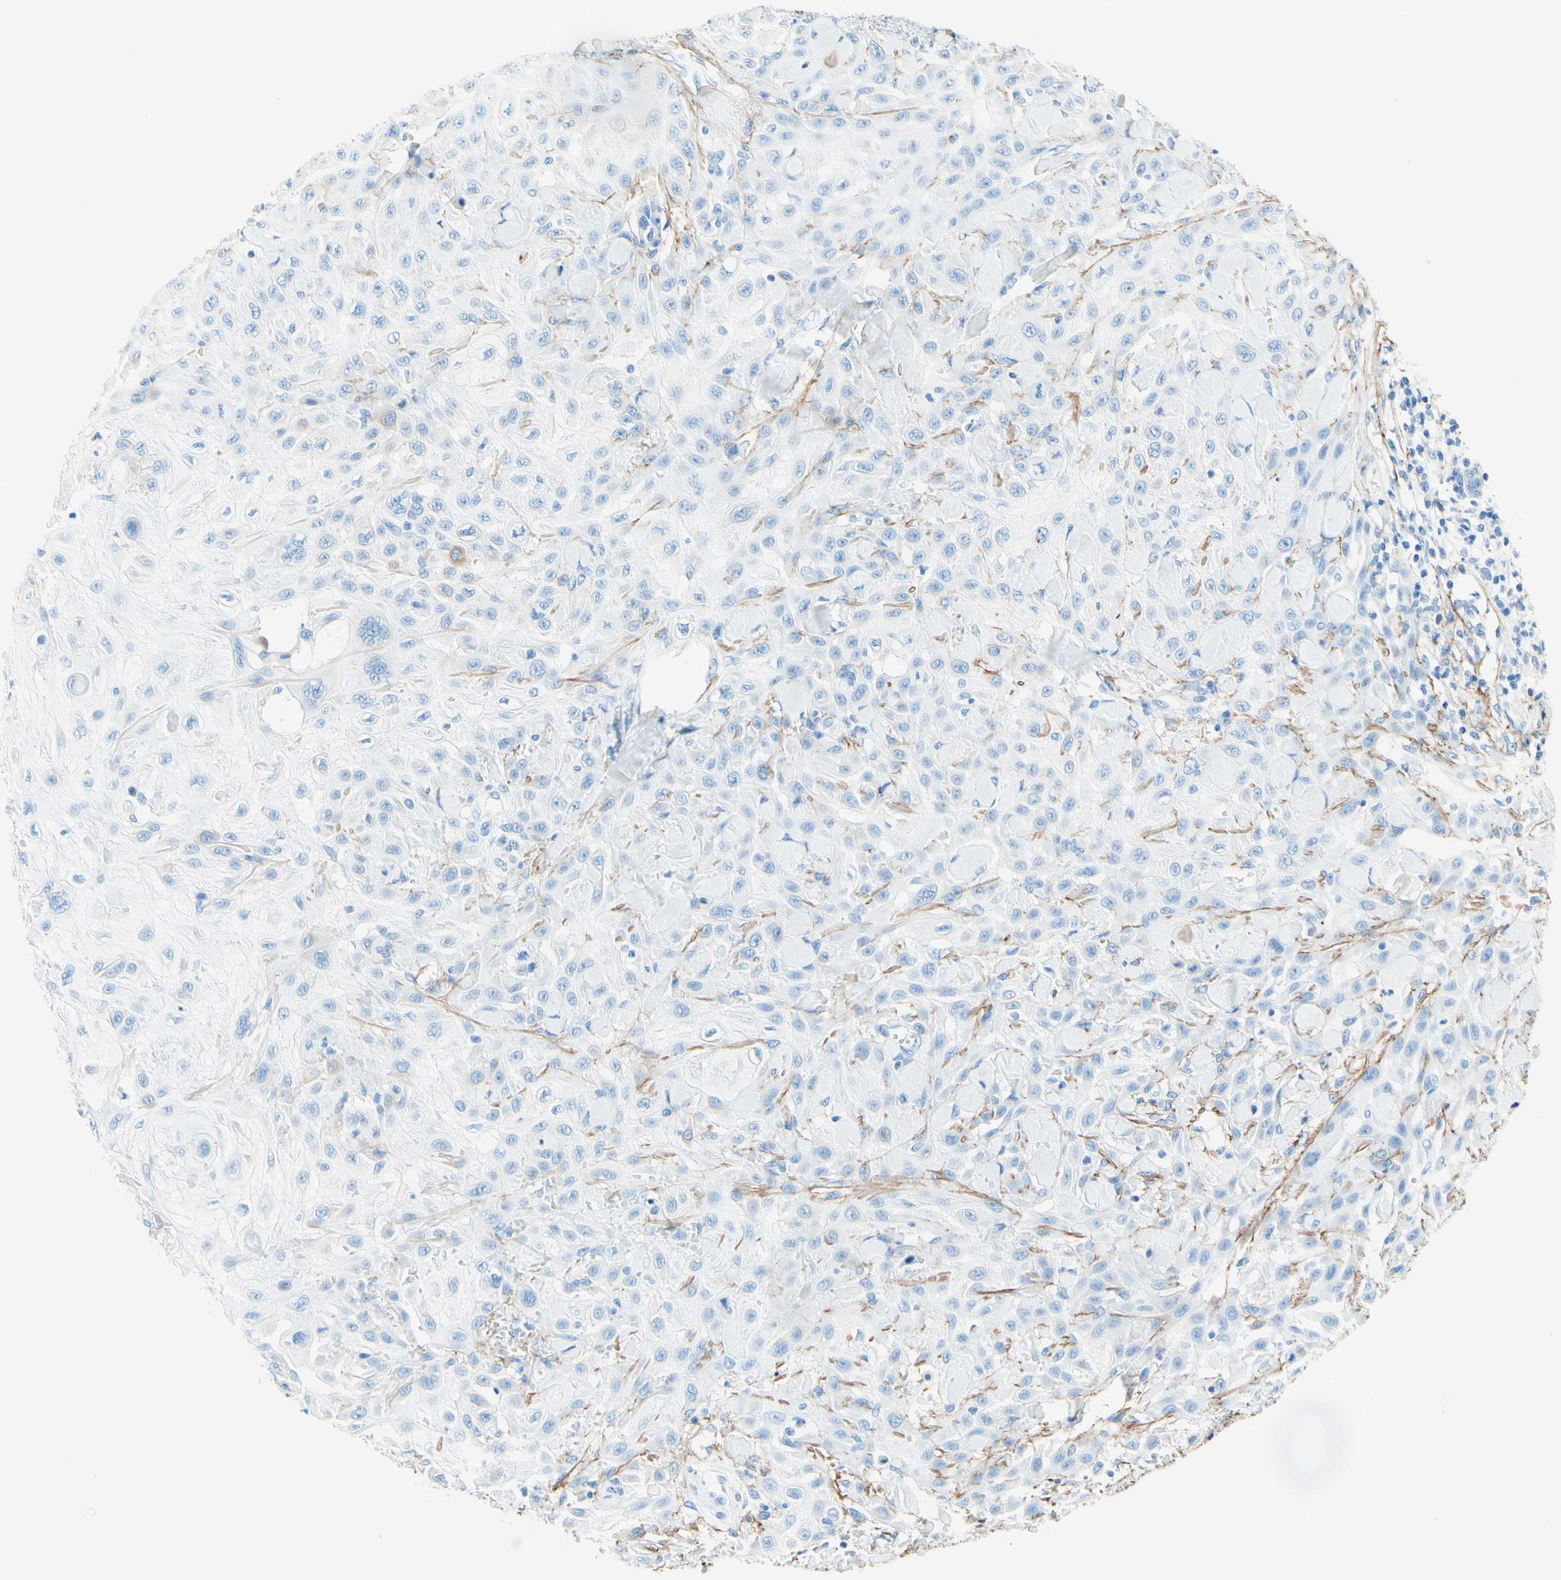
{"staining": {"intensity": "negative", "quantity": "none", "location": "none"}, "tissue": "skin cancer", "cell_type": "Tumor cells", "image_type": "cancer", "snomed": [{"axis": "morphology", "description": "Squamous cell carcinoma, NOS"}, {"axis": "topography", "description": "Skin"}], "caption": "Human skin cancer stained for a protein using IHC reveals no positivity in tumor cells.", "gene": "MFAP5", "patient": {"sex": "male", "age": 24}}